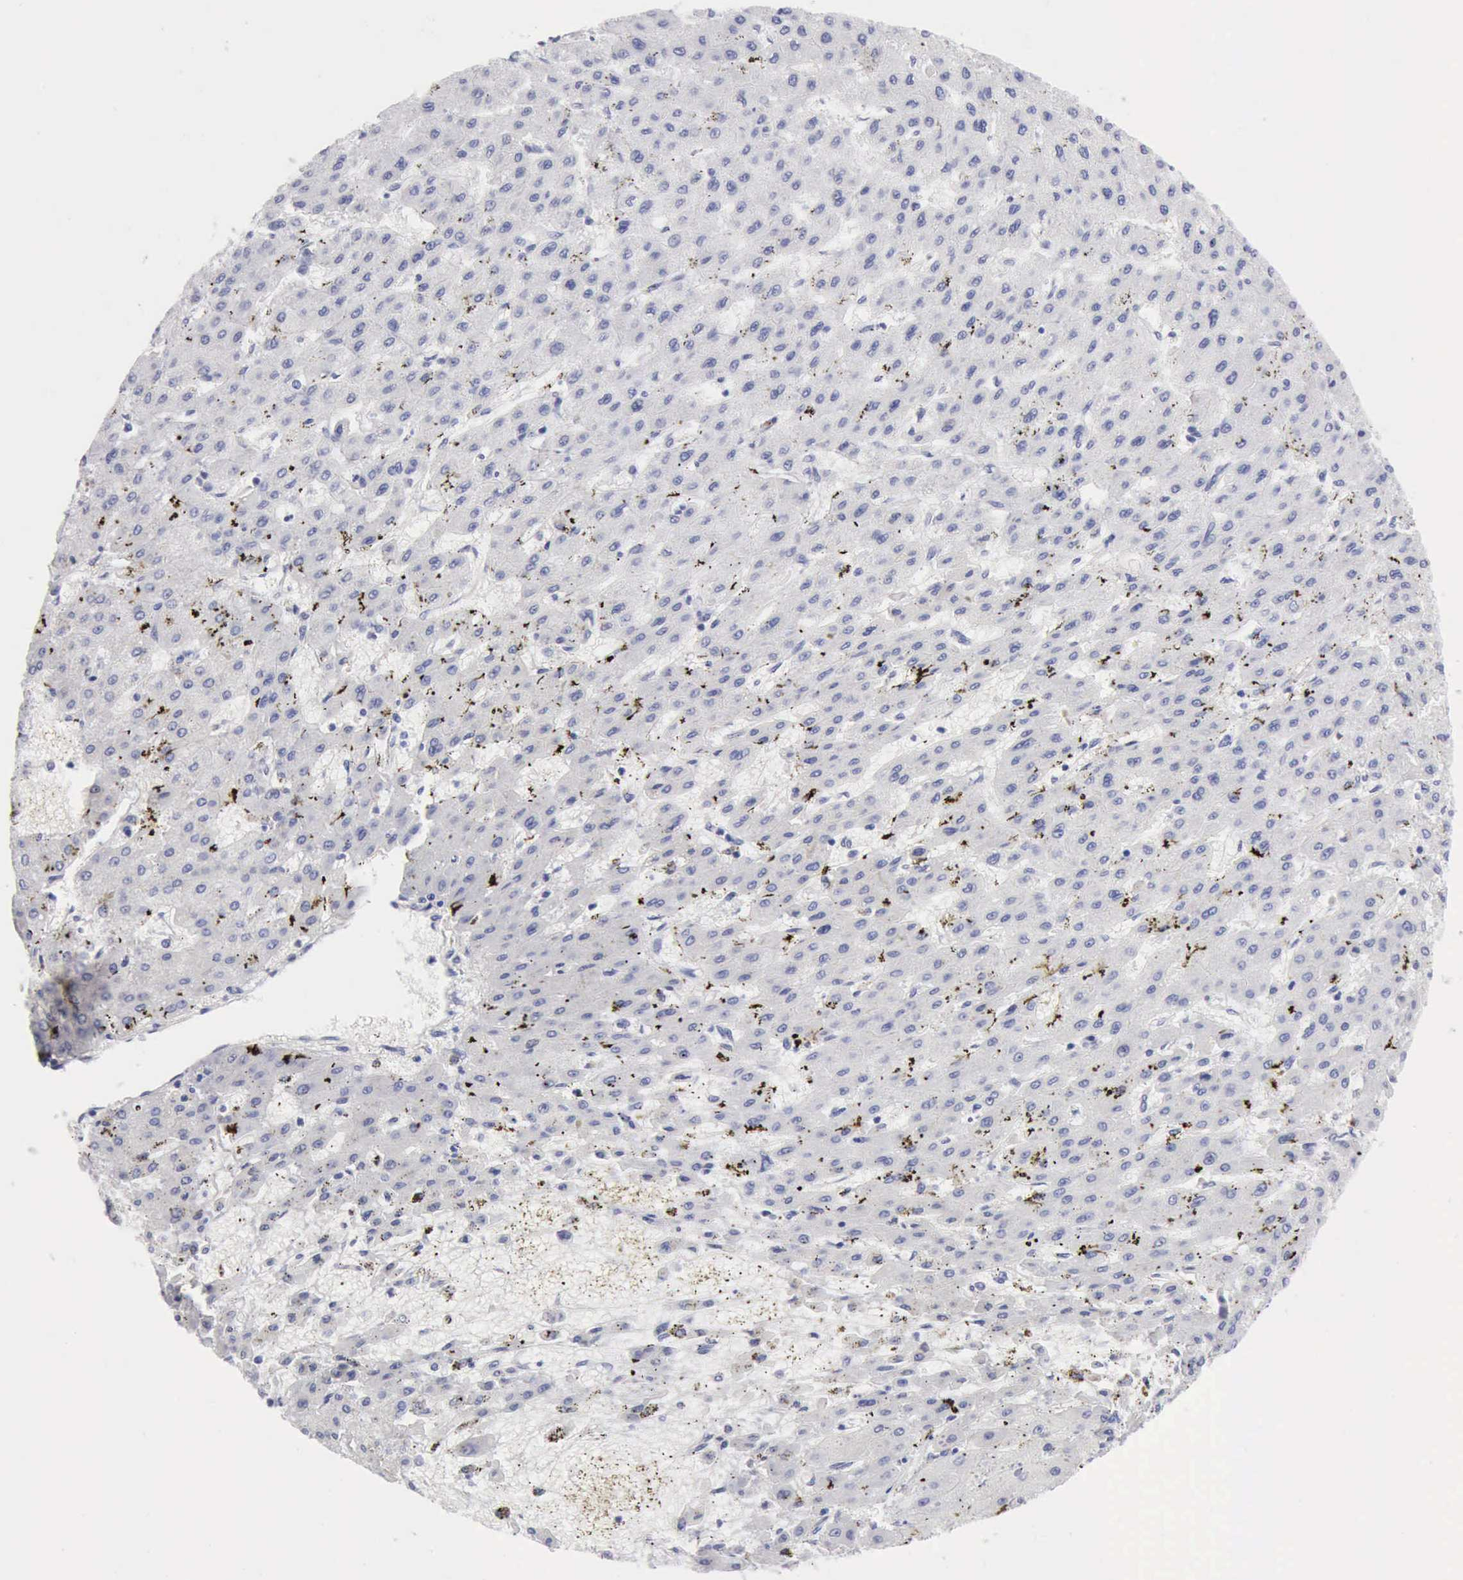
{"staining": {"intensity": "negative", "quantity": "none", "location": "none"}, "tissue": "liver cancer", "cell_type": "Tumor cells", "image_type": "cancer", "snomed": [{"axis": "morphology", "description": "Carcinoma, Hepatocellular, NOS"}, {"axis": "topography", "description": "Liver"}], "caption": "The immunohistochemistry (IHC) micrograph has no significant expression in tumor cells of liver hepatocellular carcinoma tissue.", "gene": "ANGEL1", "patient": {"sex": "female", "age": 52}}